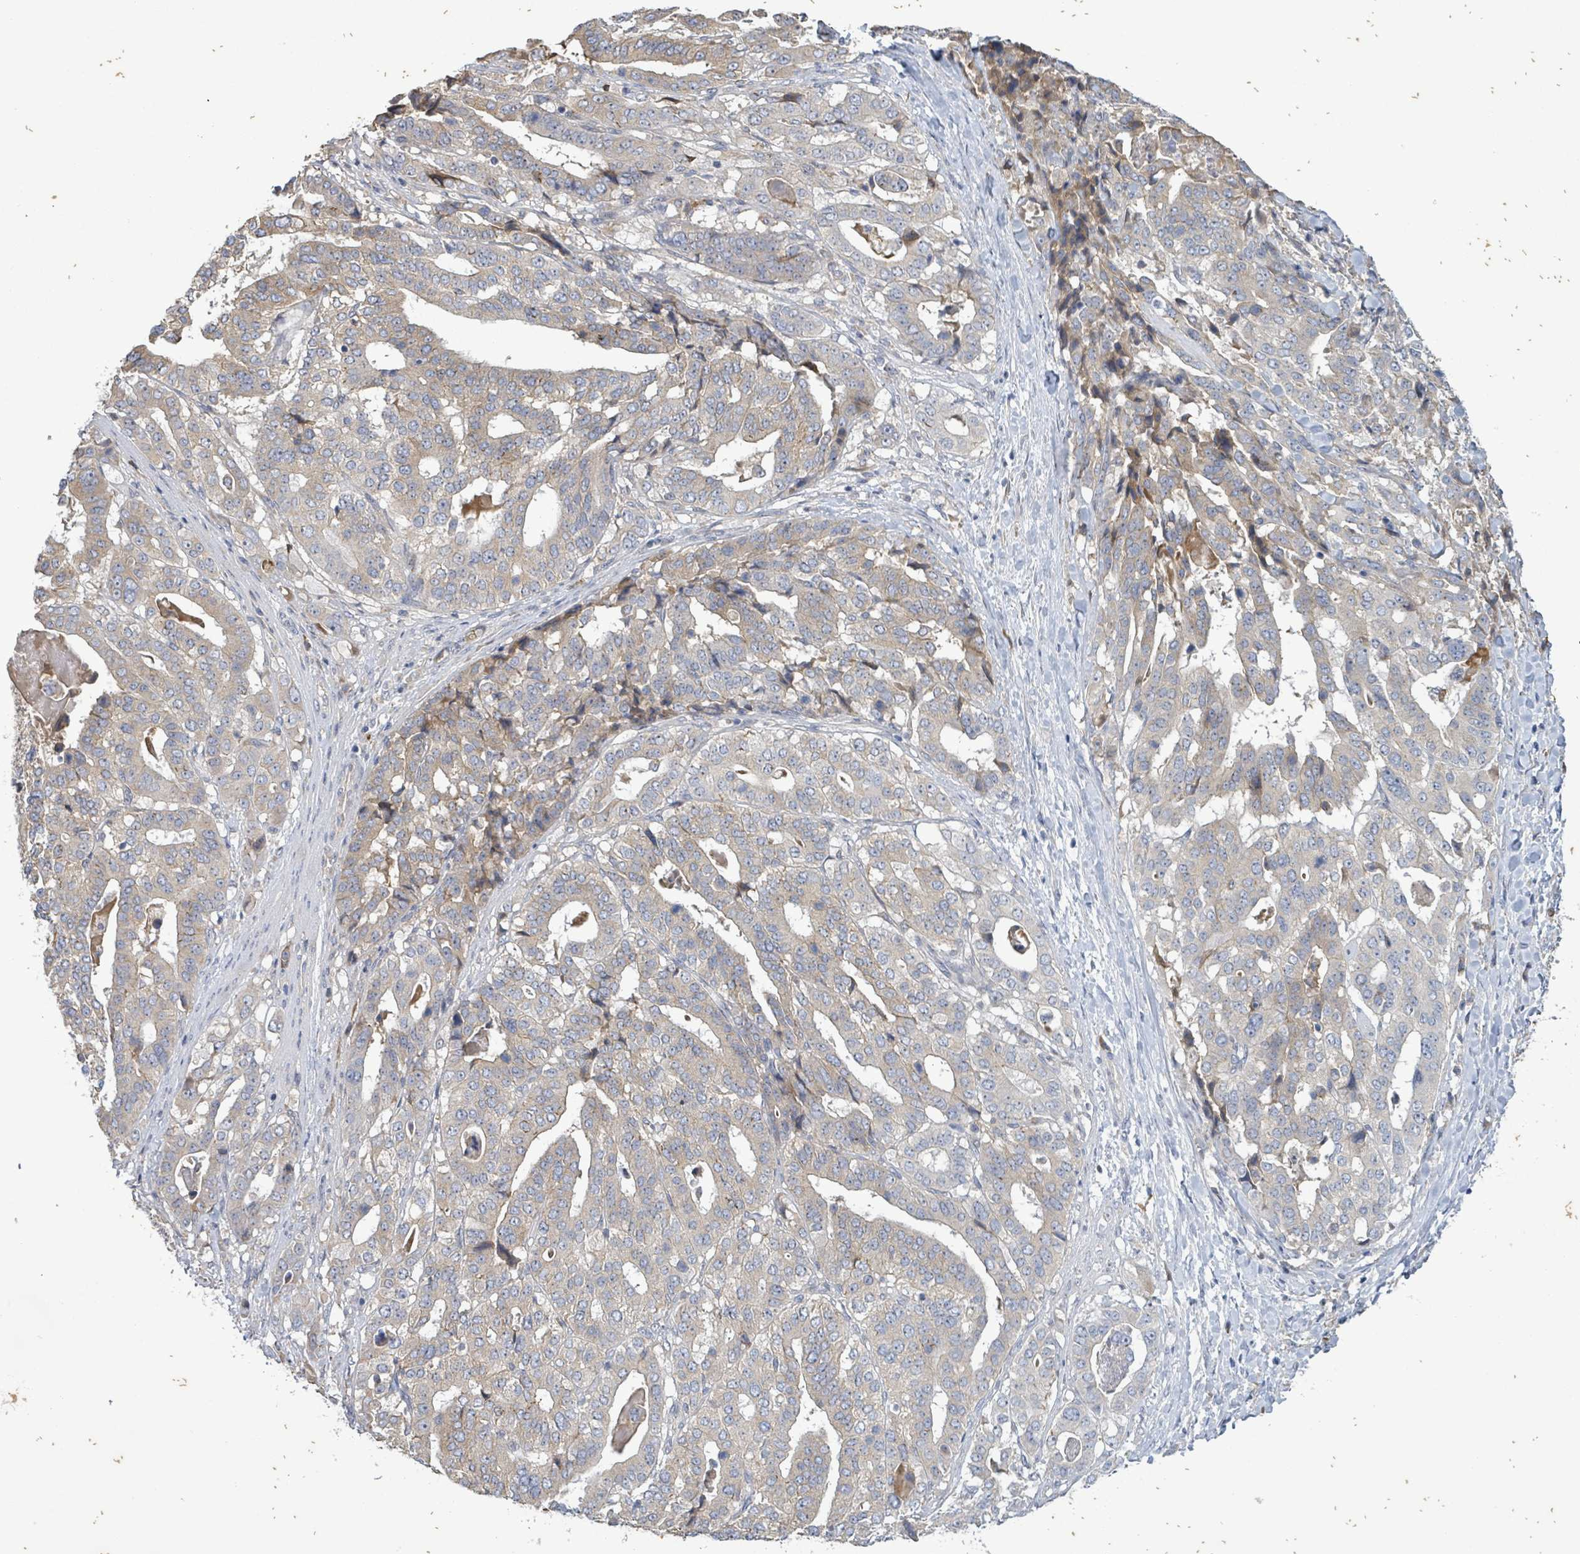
{"staining": {"intensity": "weak", "quantity": "25%-75%", "location": "cytoplasmic/membranous"}, "tissue": "stomach cancer", "cell_type": "Tumor cells", "image_type": "cancer", "snomed": [{"axis": "morphology", "description": "Adenocarcinoma, NOS"}, {"axis": "topography", "description": "Stomach"}], "caption": "A brown stain shows weak cytoplasmic/membranous positivity of a protein in adenocarcinoma (stomach) tumor cells.", "gene": "ATP13A1", "patient": {"sex": "male", "age": 48}}